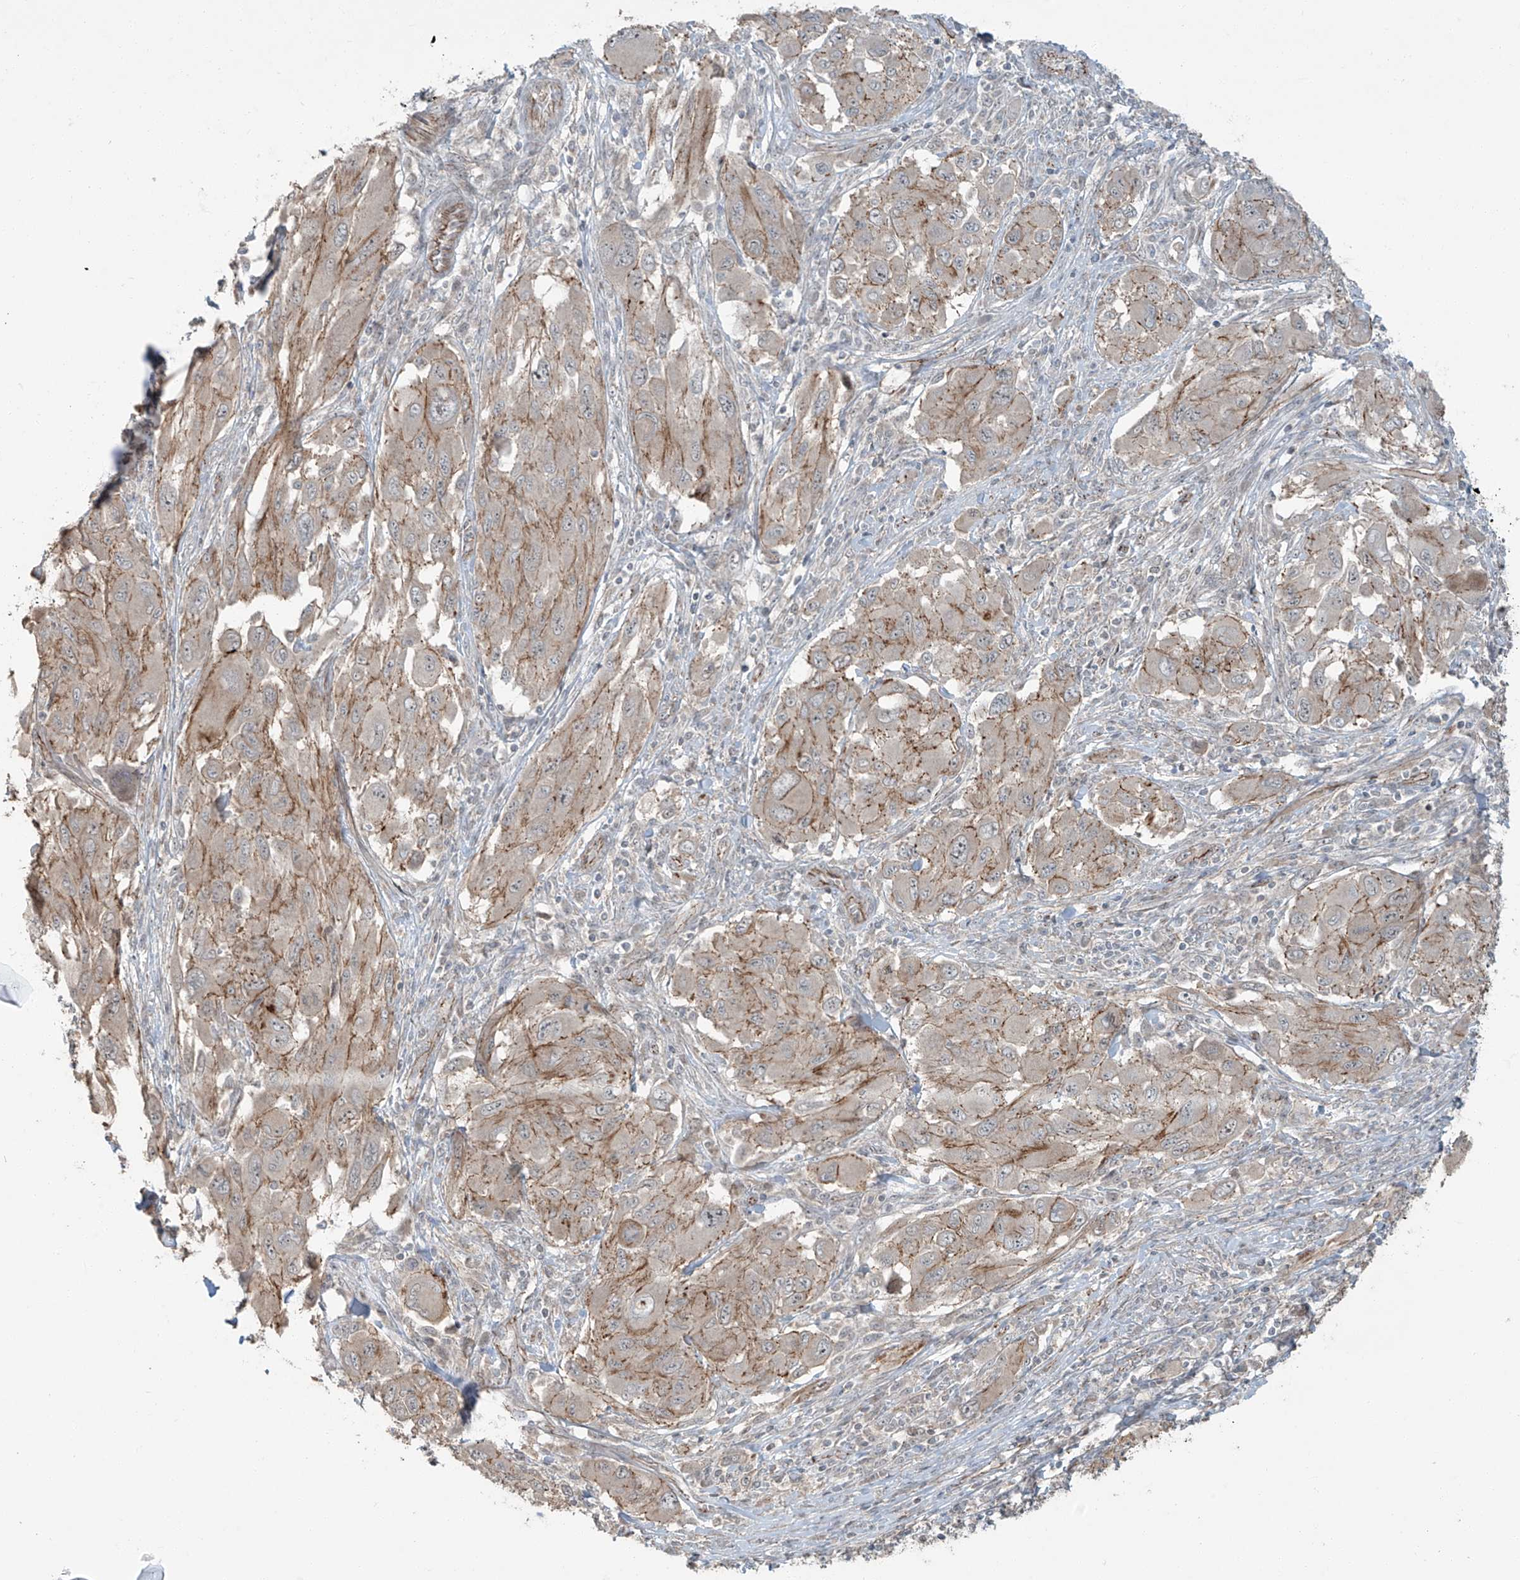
{"staining": {"intensity": "weak", "quantity": ">75%", "location": "cytoplasmic/membranous"}, "tissue": "melanoma", "cell_type": "Tumor cells", "image_type": "cancer", "snomed": [{"axis": "morphology", "description": "Malignant melanoma, NOS"}, {"axis": "topography", "description": "Skin"}], "caption": "Protein analysis of melanoma tissue displays weak cytoplasmic/membranous expression in about >75% of tumor cells. (DAB IHC with brightfield microscopy, high magnification).", "gene": "ZNF16", "patient": {"sex": "female", "age": 91}}